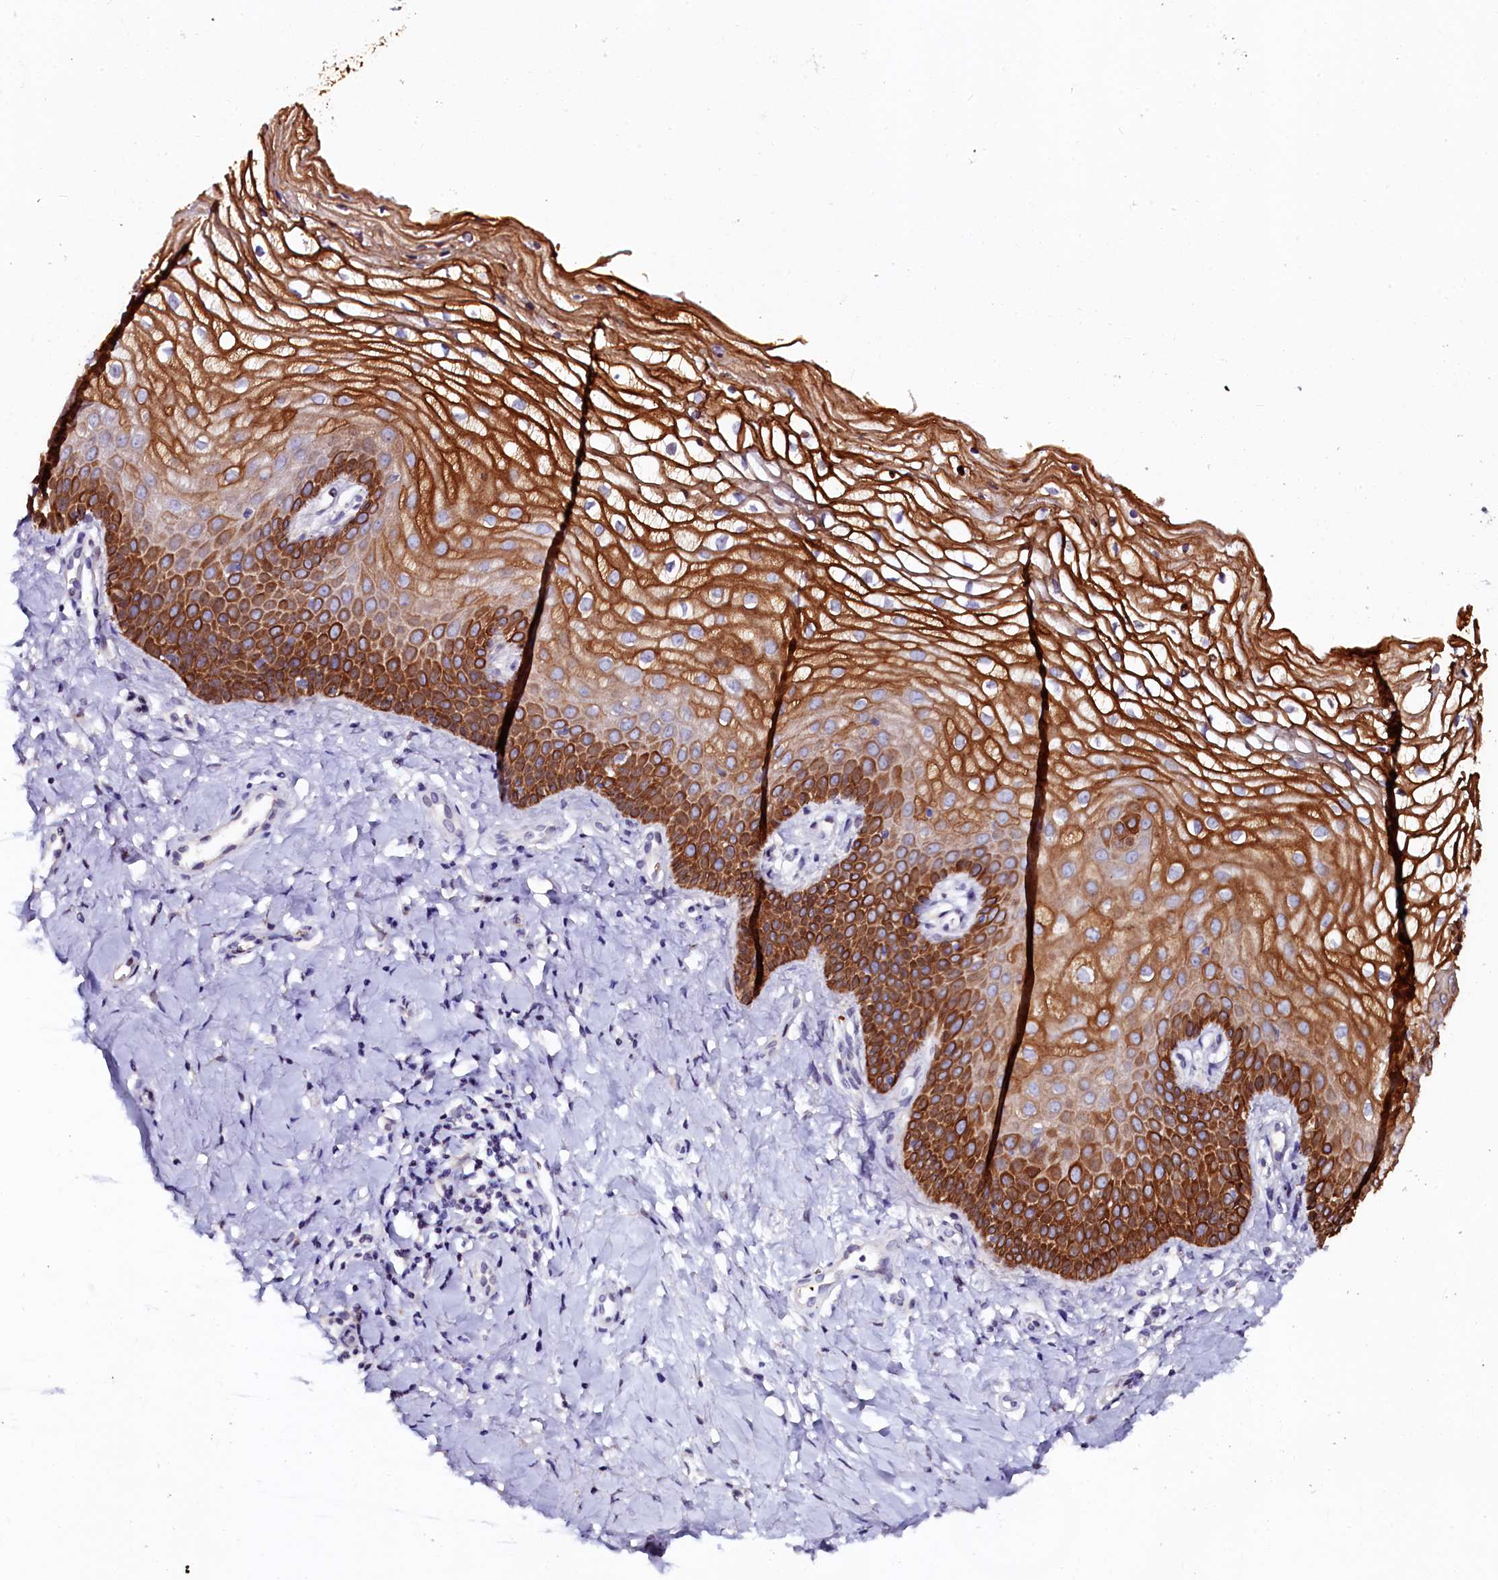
{"staining": {"intensity": "strong", "quantity": ">75%", "location": "cytoplasmic/membranous"}, "tissue": "vagina", "cell_type": "Squamous epithelial cells", "image_type": "normal", "snomed": [{"axis": "morphology", "description": "Normal tissue, NOS"}, {"axis": "topography", "description": "Vagina"}], "caption": "High-magnification brightfield microscopy of normal vagina stained with DAB (3,3'-diaminobenzidine) (brown) and counterstained with hematoxylin (blue). squamous epithelial cells exhibit strong cytoplasmic/membranous staining is seen in about>75% of cells. (DAB (3,3'-diaminobenzidine) IHC with brightfield microscopy, high magnification).", "gene": "CTDSPL2", "patient": {"sex": "female", "age": 68}}